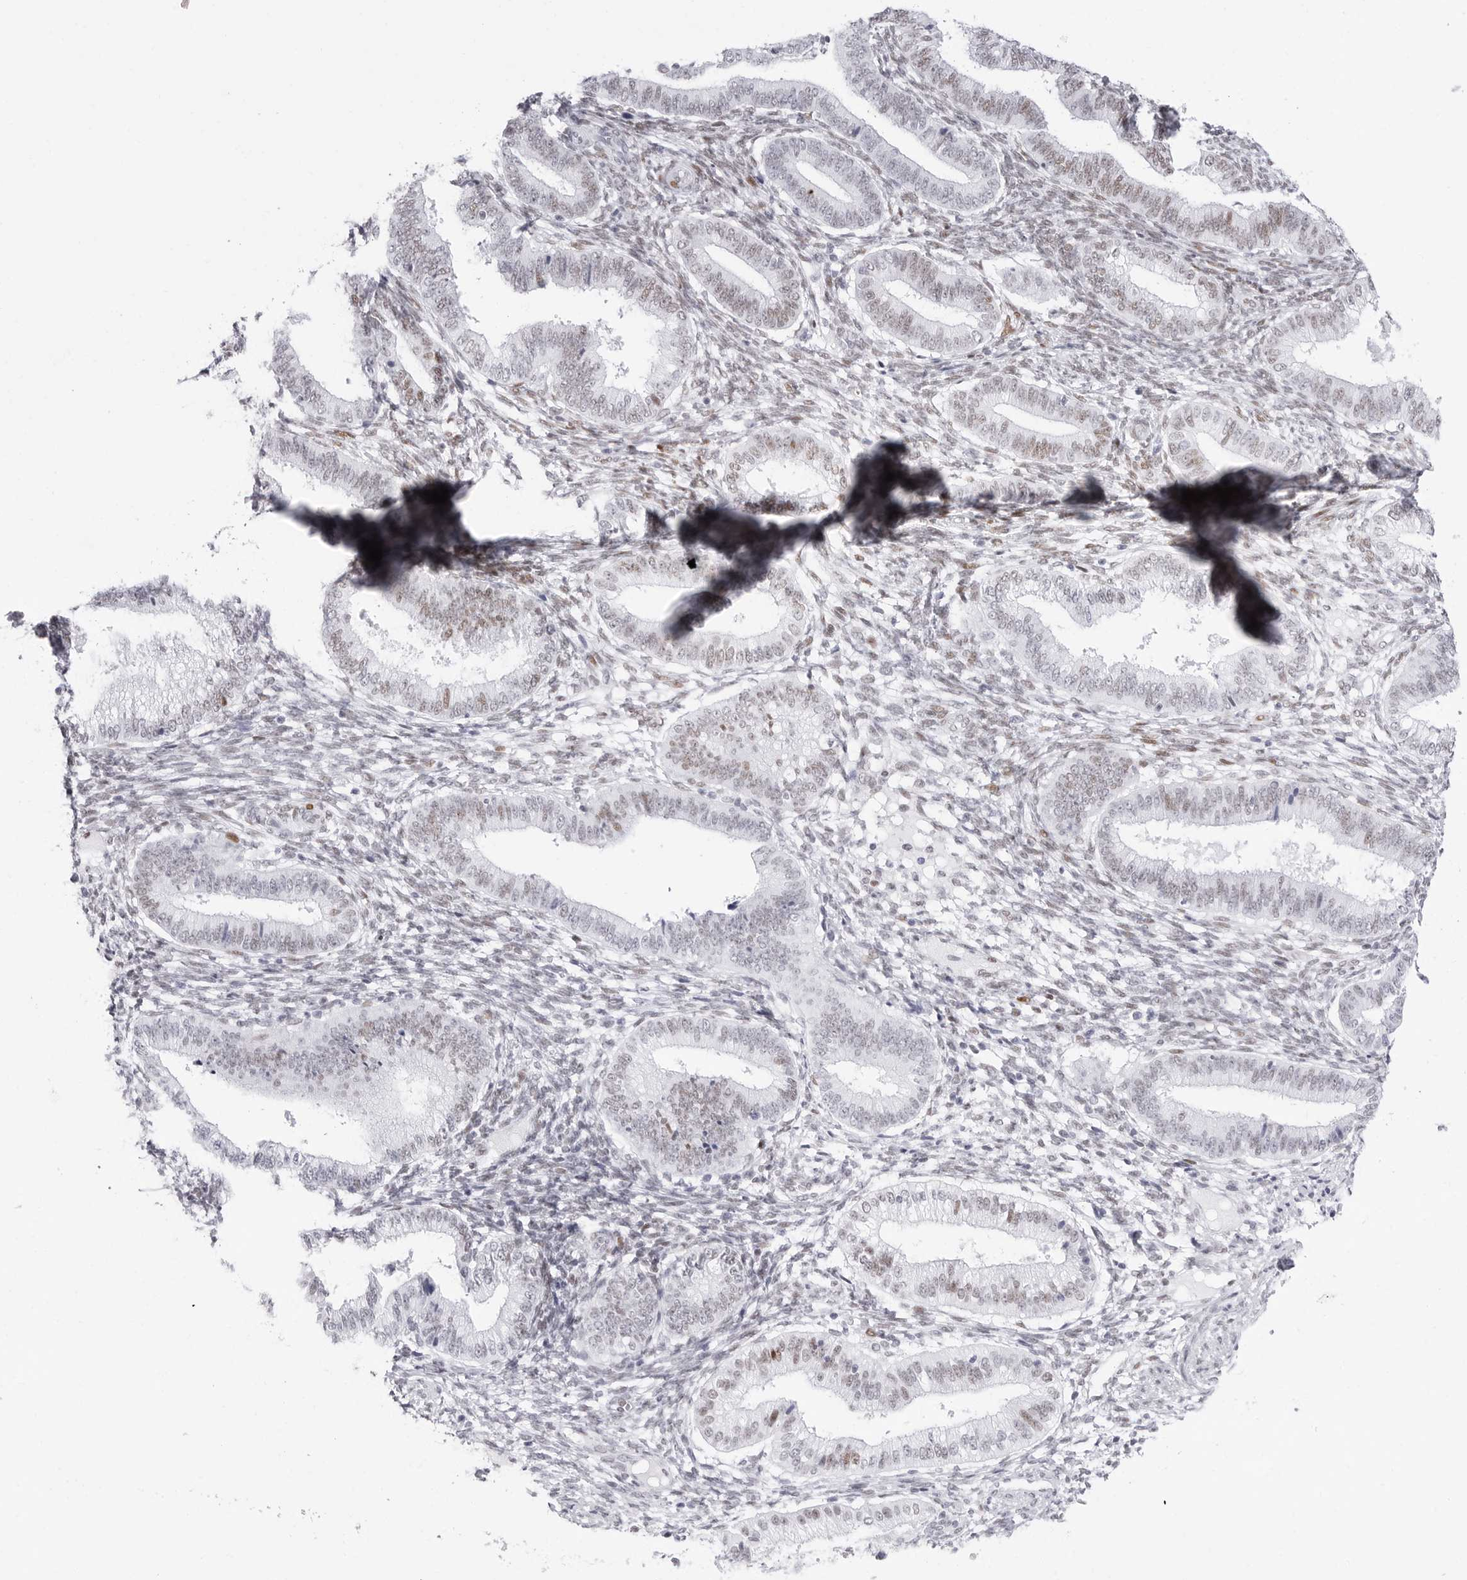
{"staining": {"intensity": "moderate", "quantity": "<25%", "location": "nuclear"}, "tissue": "endometrium", "cell_type": "Cells in endometrial stroma", "image_type": "normal", "snomed": [{"axis": "morphology", "description": "Normal tissue, NOS"}, {"axis": "topography", "description": "Endometrium"}], "caption": "Immunohistochemical staining of normal endometrium demonstrates <25% levels of moderate nuclear protein positivity in approximately <25% of cells in endometrial stroma. Using DAB (3,3'-diaminobenzidine) (brown) and hematoxylin (blue) stains, captured at high magnification using brightfield microscopy.", "gene": "NASP", "patient": {"sex": "female", "age": 39}}